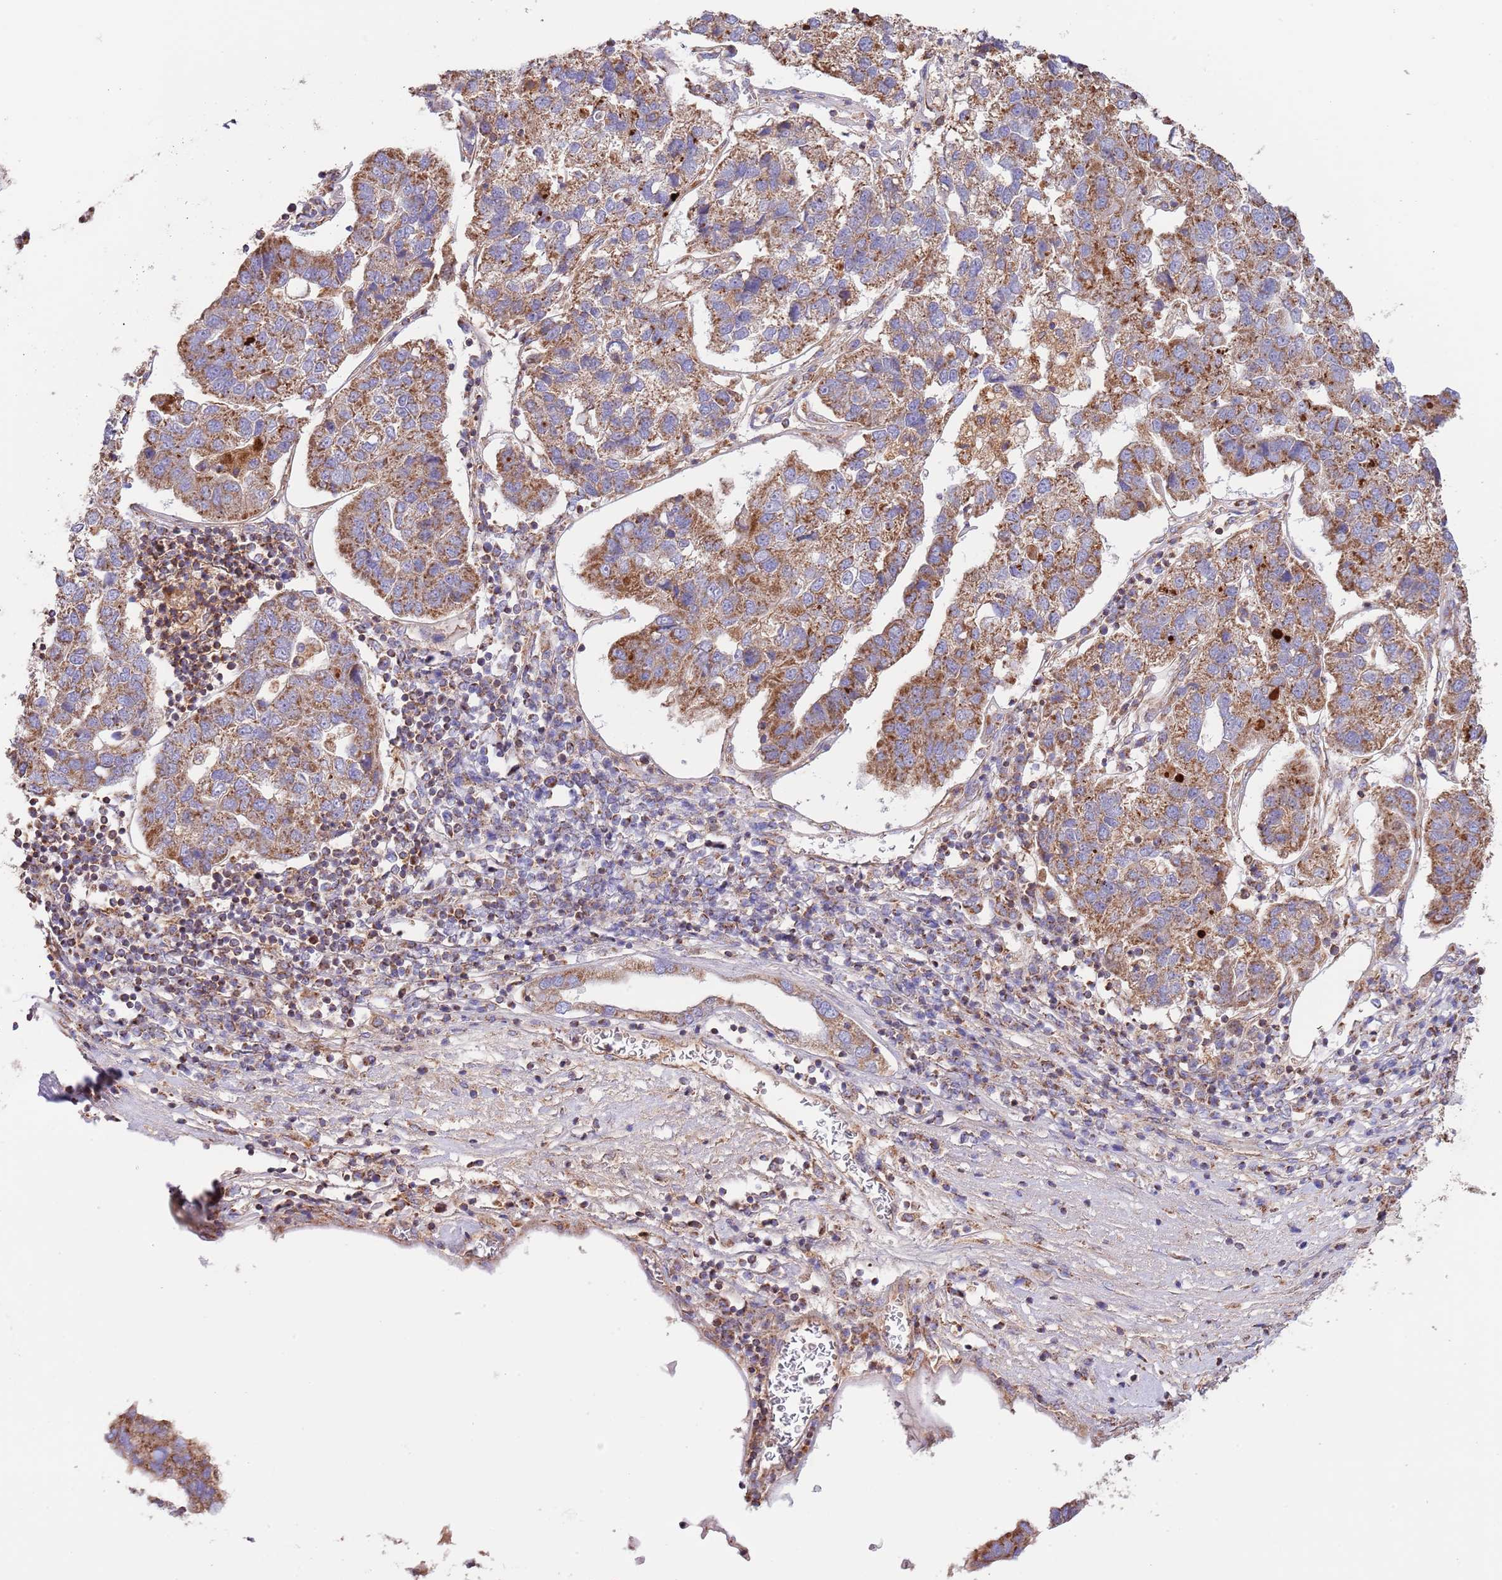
{"staining": {"intensity": "strong", "quantity": ">75%", "location": "cytoplasmic/membranous"}, "tissue": "pancreatic cancer", "cell_type": "Tumor cells", "image_type": "cancer", "snomed": [{"axis": "morphology", "description": "Adenocarcinoma, NOS"}, {"axis": "topography", "description": "Pancreas"}], "caption": "Immunohistochemical staining of human pancreatic adenocarcinoma demonstrates high levels of strong cytoplasmic/membranous protein expression in about >75% of tumor cells.", "gene": "DNAJA3", "patient": {"sex": "female", "age": 61}}